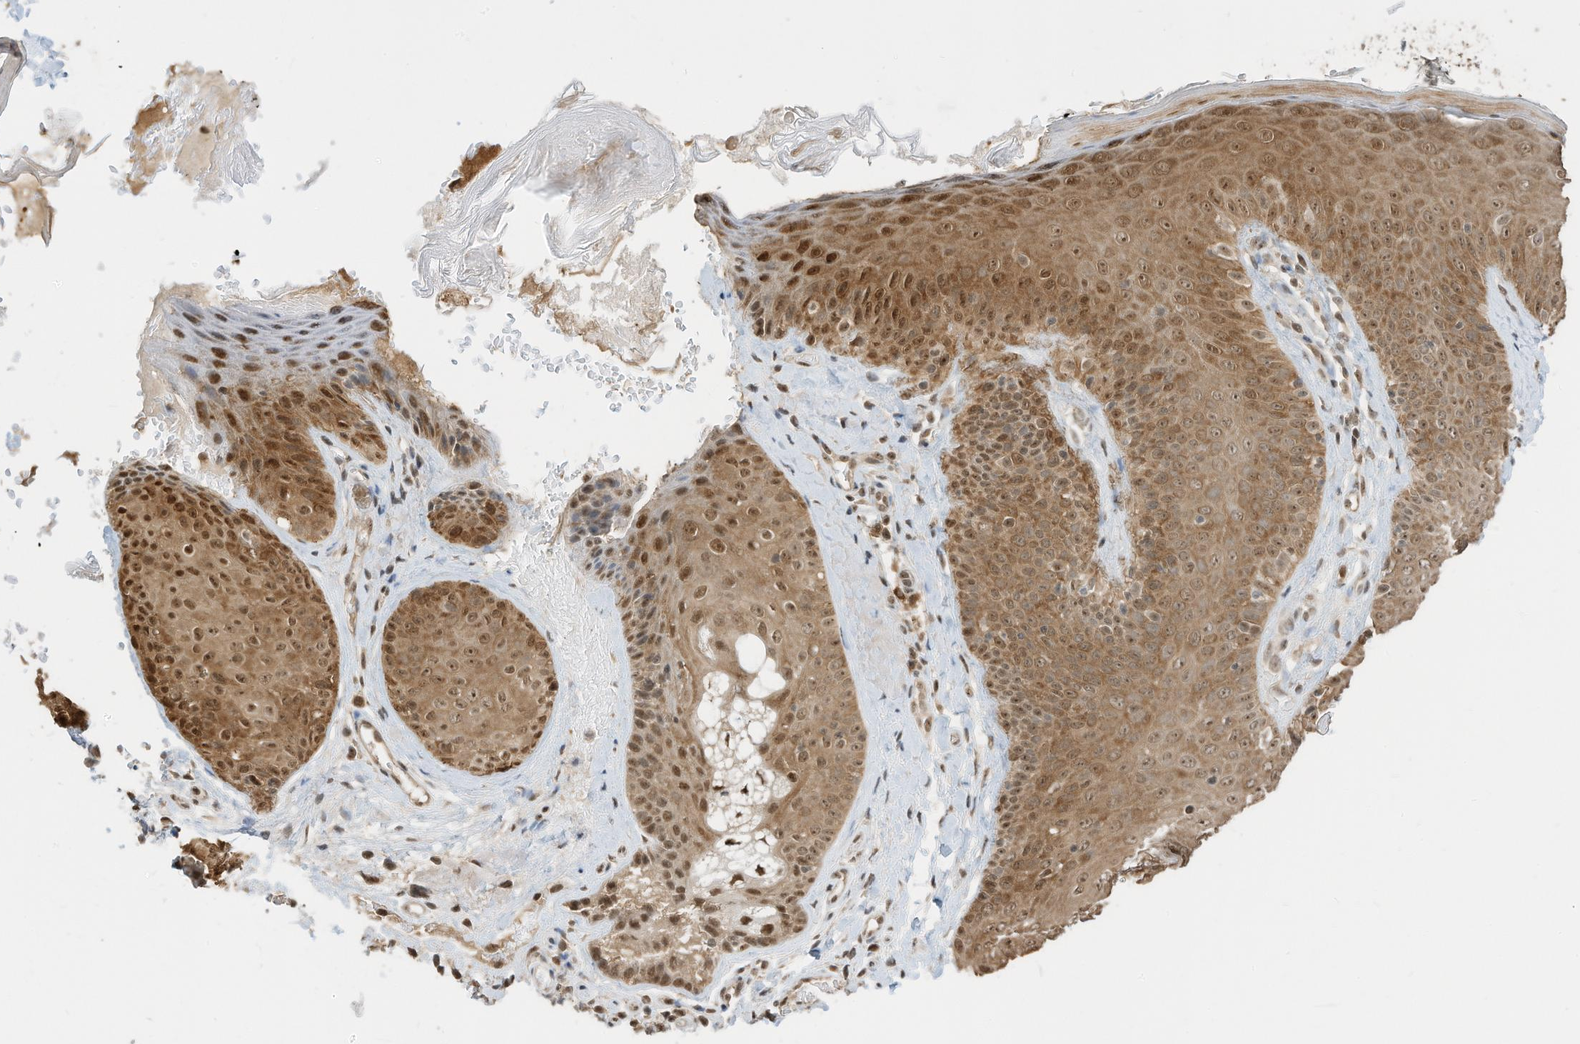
{"staining": {"intensity": "moderate", "quantity": ">75%", "location": "cytoplasmic/membranous,nuclear"}, "tissue": "skin", "cell_type": "Fibroblasts", "image_type": "normal", "snomed": [{"axis": "morphology", "description": "Normal tissue, NOS"}, {"axis": "topography", "description": "Skin"}], "caption": "DAB immunohistochemical staining of unremarkable skin shows moderate cytoplasmic/membranous,nuclear protein staining in approximately >75% of fibroblasts. Using DAB (brown) and hematoxylin (blue) stains, captured at high magnification using brightfield microscopy.", "gene": "ZNF195", "patient": {"sex": "male", "age": 57}}